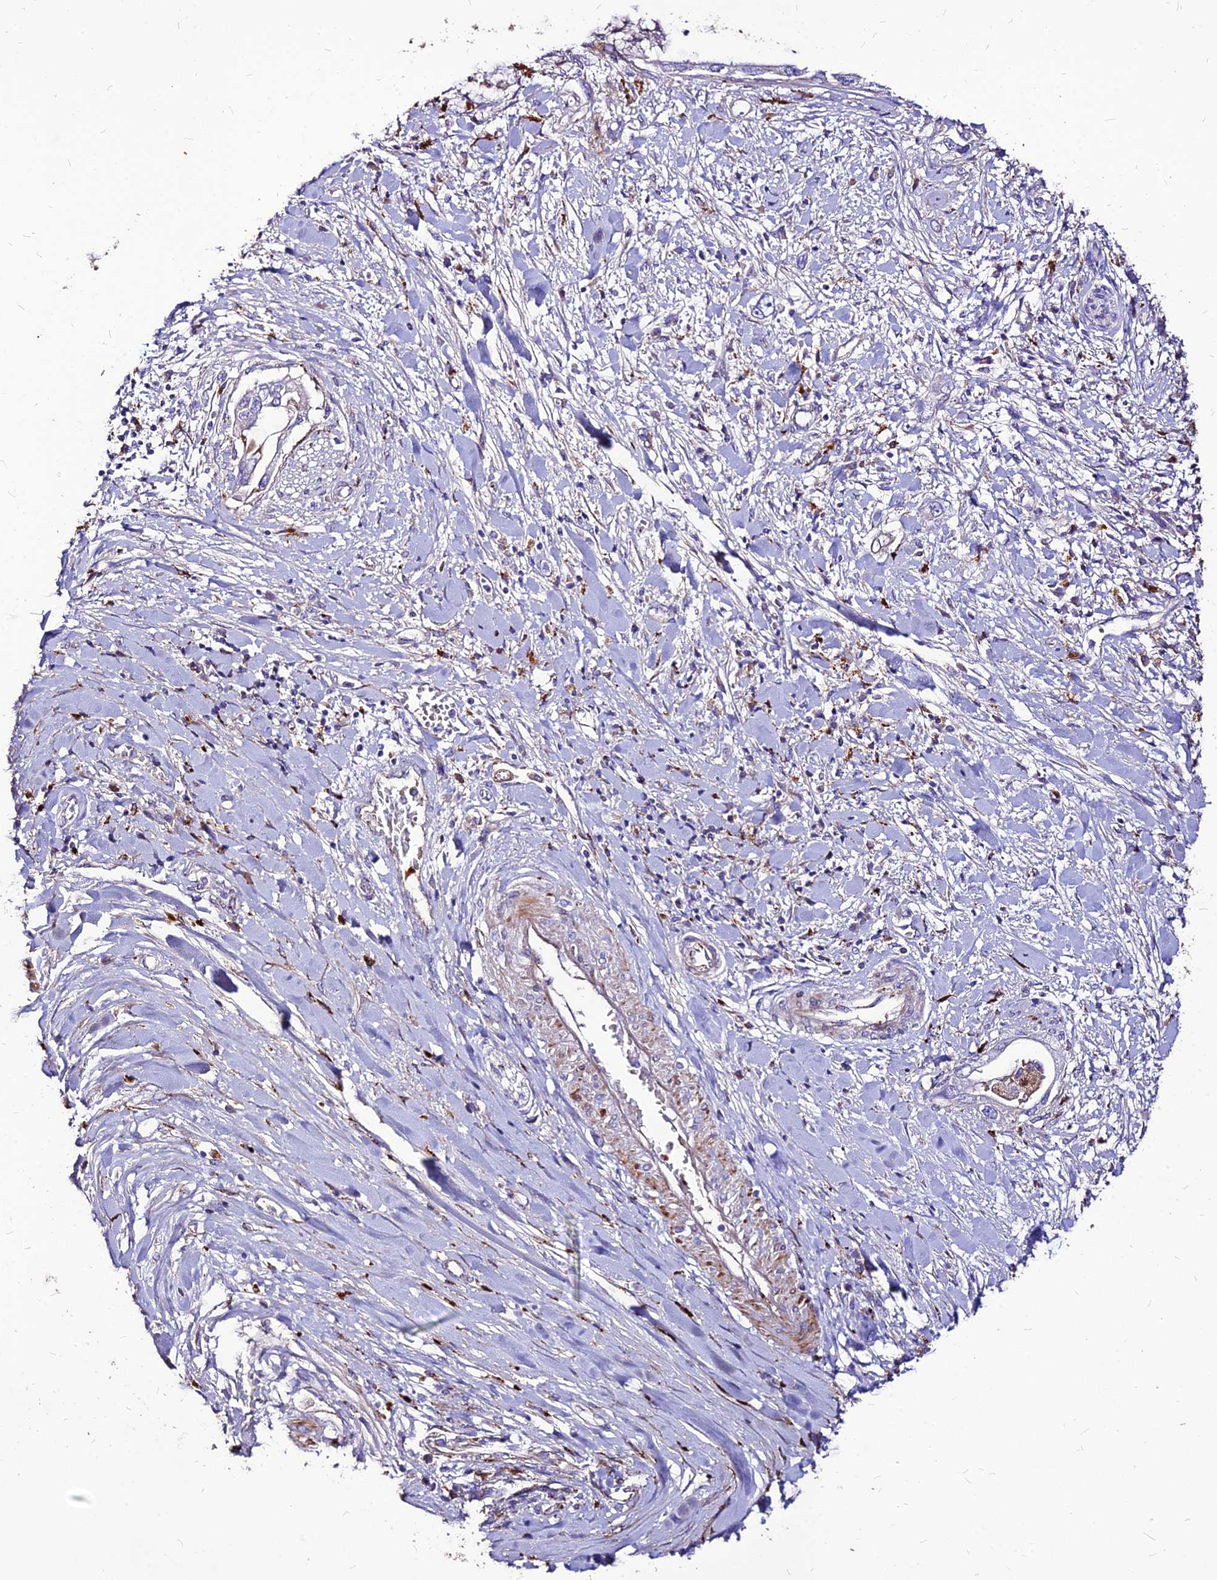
{"staining": {"intensity": "negative", "quantity": "none", "location": "none"}, "tissue": "pancreatic cancer", "cell_type": "Tumor cells", "image_type": "cancer", "snomed": [{"axis": "morphology", "description": "Inflammation, NOS"}, {"axis": "morphology", "description": "Adenocarcinoma, NOS"}, {"axis": "topography", "description": "Pancreas"}], "caption": "Photomicrograph shows no significant protein expression in tumor cells of adenocarcinoma (pancreatic).", "gene": "RIMOC1", "patient": {"sex": "female", "age": 56}}